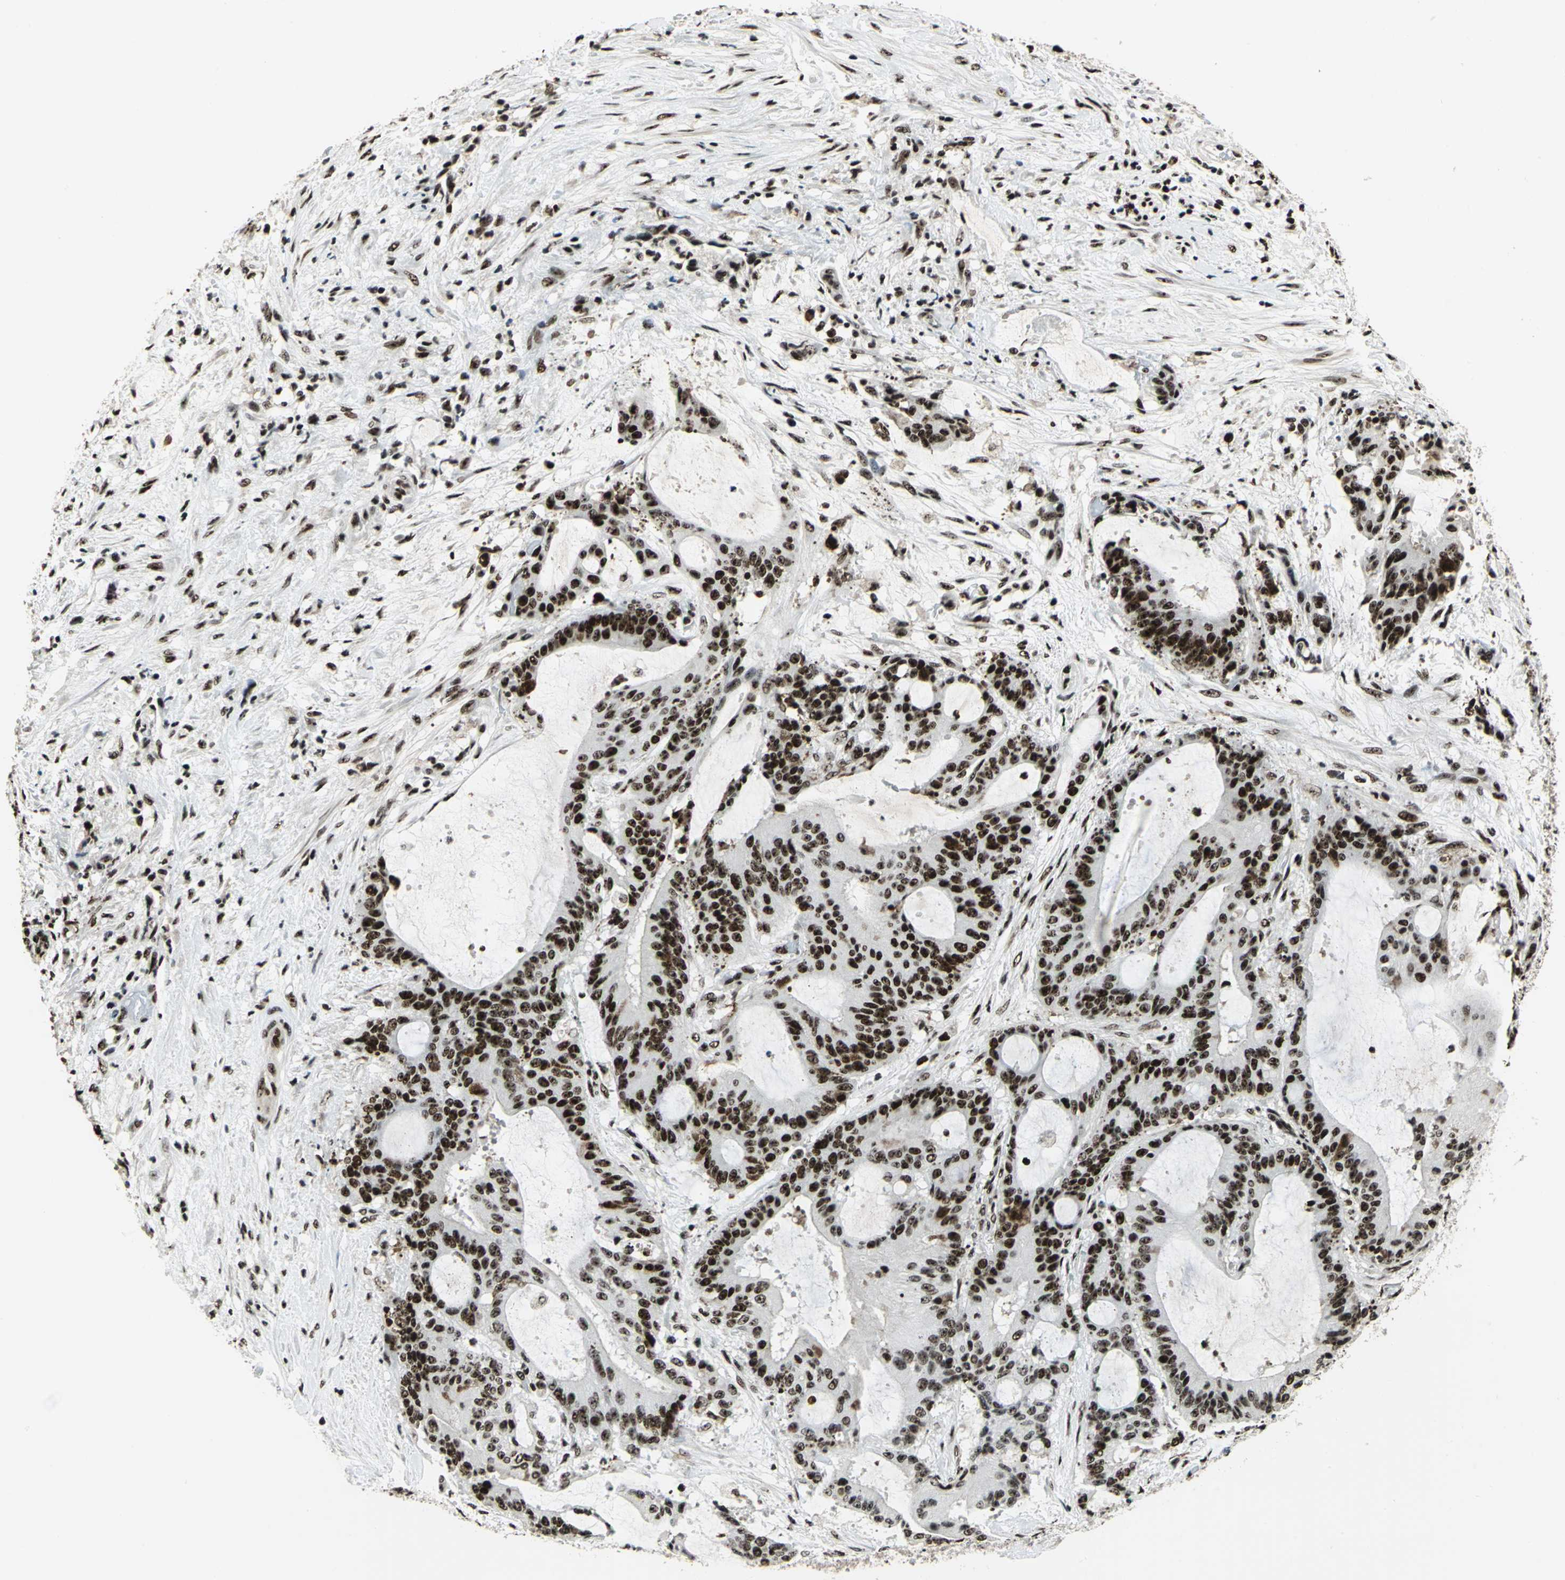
{"staining": {"intensity": "strong", "quantity": ">75%", "location": "nuclear"}, "tissue": "liver cancer", "cell_type": "Tumor cells", "image_type": "cancer", "snomed": [{"axis": "morphology", "description": "Cholangiocarcinoma"}, {"axis": "topography", "description": "Liver"}], "caption": "A micrograph of liver cholangiocarcinoma stained for a protein demonstrates strong nuclear brown staining in tumor cells.", "gene": "UBTF", "patient": {"sex": "female", "age": 73}}